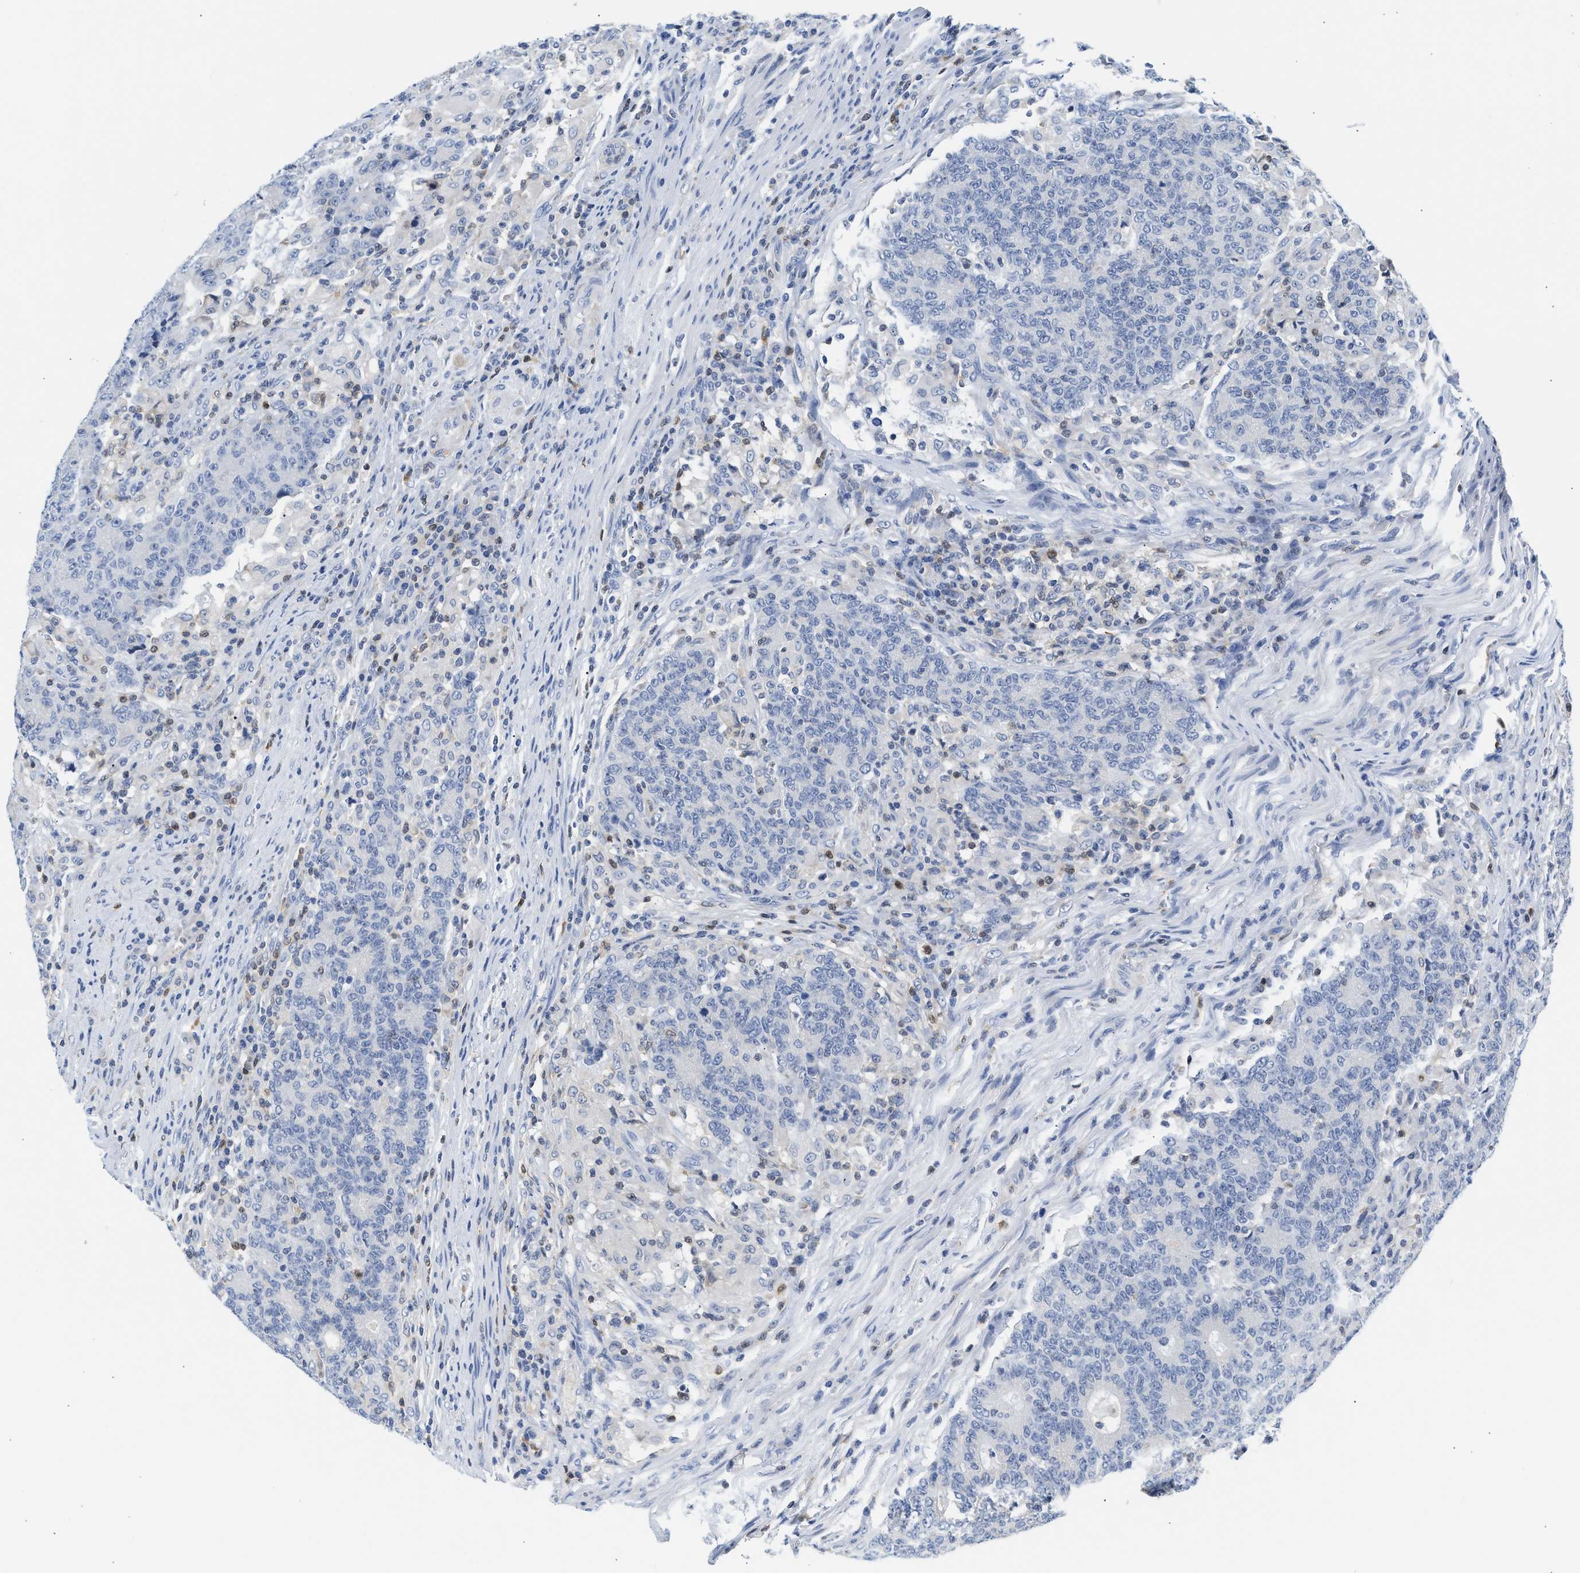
{"staining": {"intensity": "negative", "quantity": "none", "location": "none"}, "tissue": "colorectal cancer", "cell_type": "Tumor cells", "image_type": "cancer", "snomed": [{"axis": "morphology", "description": "Normal tissue, NOS"}, {"axis": "morphology", "description": "Adenocarcinoma, NOS"}, {"axis": "topography", "description": "Colon"}], "caption": "A histopathology image of human colorectal cancer is negative for staining in tumor cells.", "gene": "SLIT2", "patient": {"sex": "female", "age": 75}}